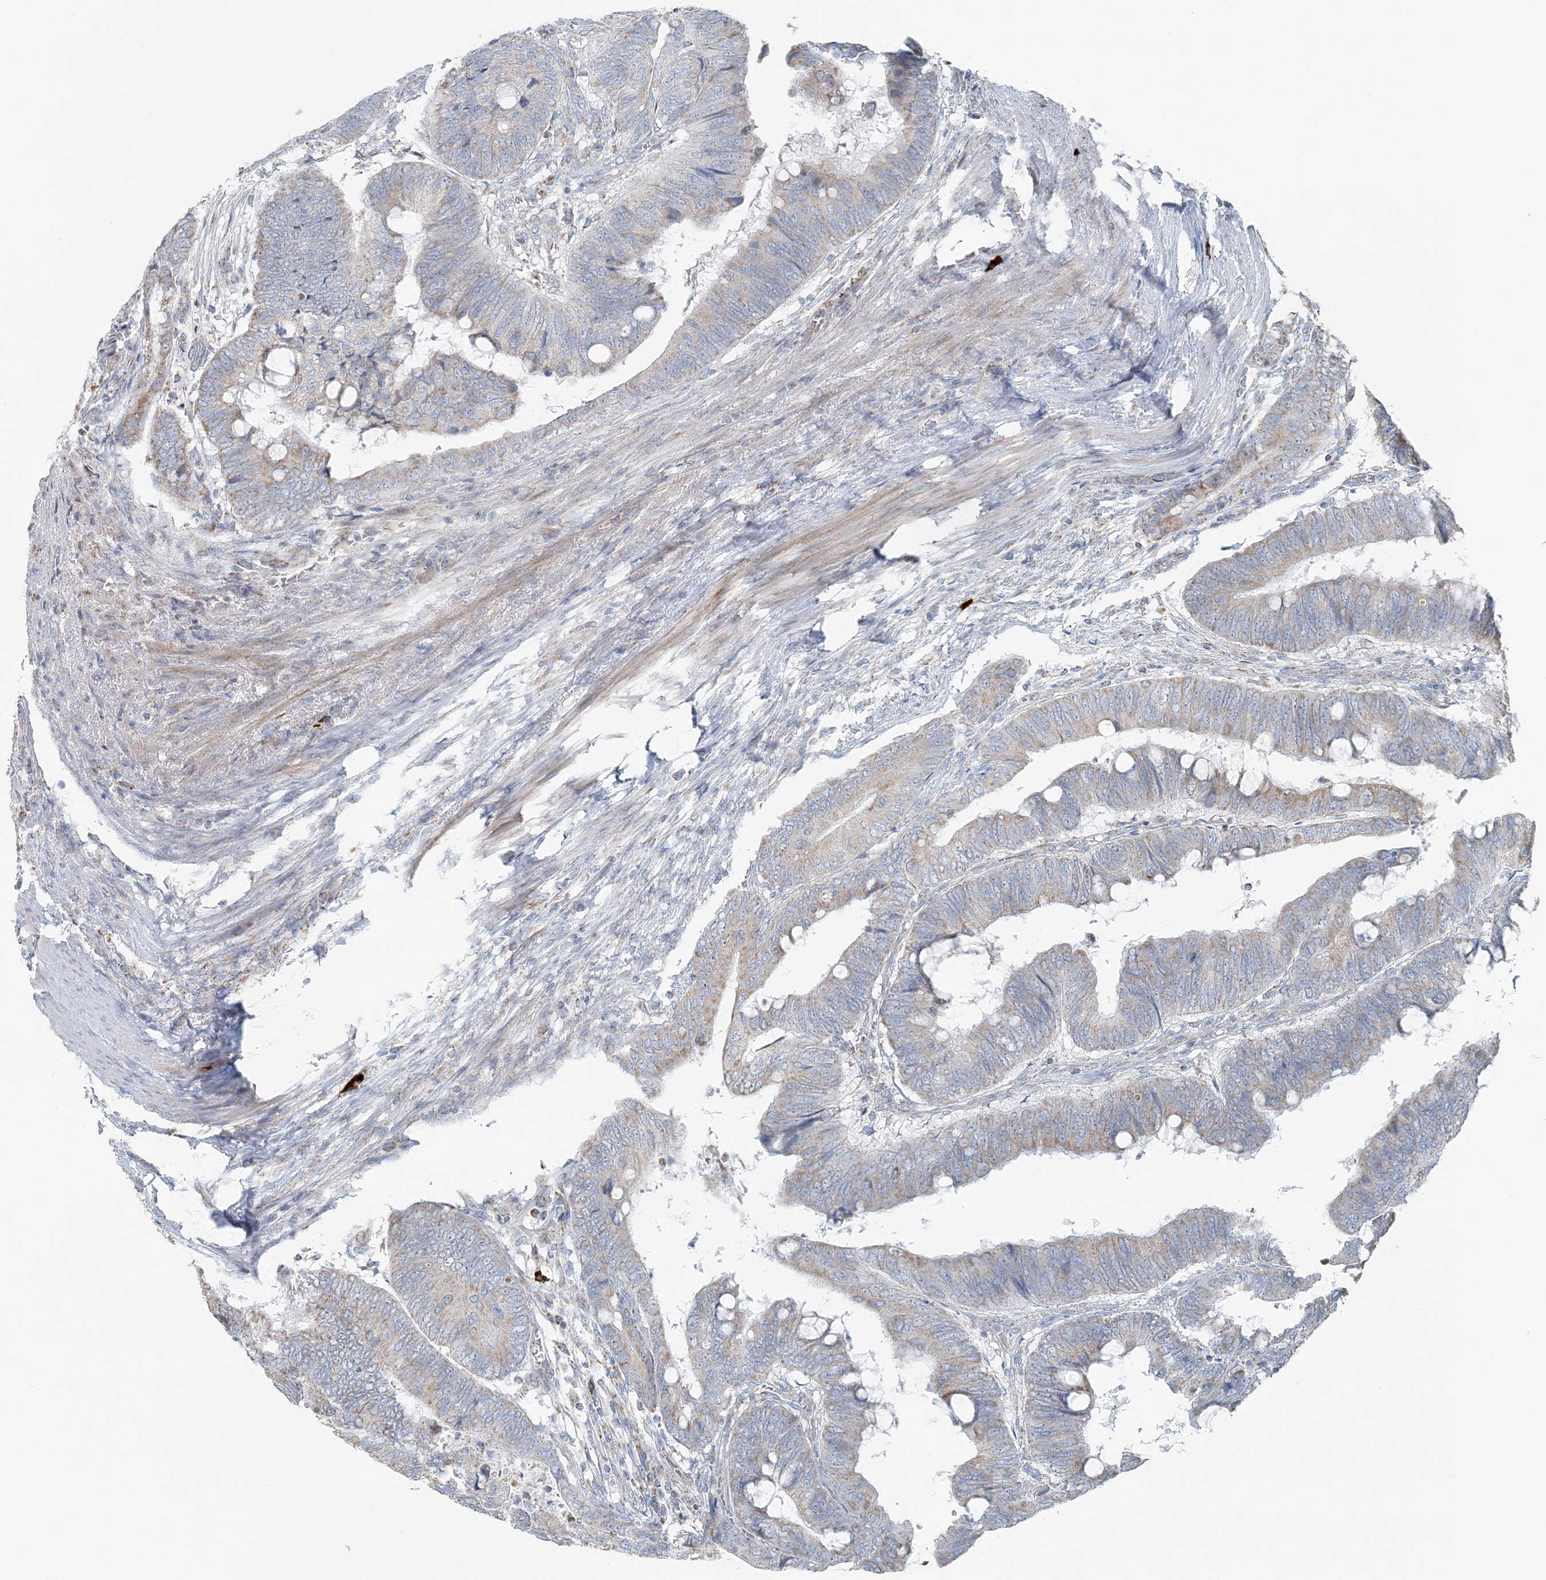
{"staining": {"intensity": "weak", "quantity": "<25%", "location": "cytoplasmic/membranous"}, "tissue": "colorectal cancer", "cell_type": "Tumor cells", "image_type": "cancer", "snomed": [{"axis": "morphology", "description": "Normal tissue, NOS"}, {"axis": "morphology", "description": "Adenocarcinoma, NOS"}, {"axis": "topography", "description": "Rectum"}, {"axis": "topography", "description": "Peripheral nerve tissue"}], "caption": "The photomicrograph exhibits no staining of tumor cells in adenocarcinoma (colorectal). The staining was performed using DAB (3,3'-diaminobenzidine) to visualize the protein expression in brown, while the nuclei were stained in blue with hematoxylin (Magnification: 20x).", "gene": "SLC22A16", "patient": {"sex": "male", "age": 92}}